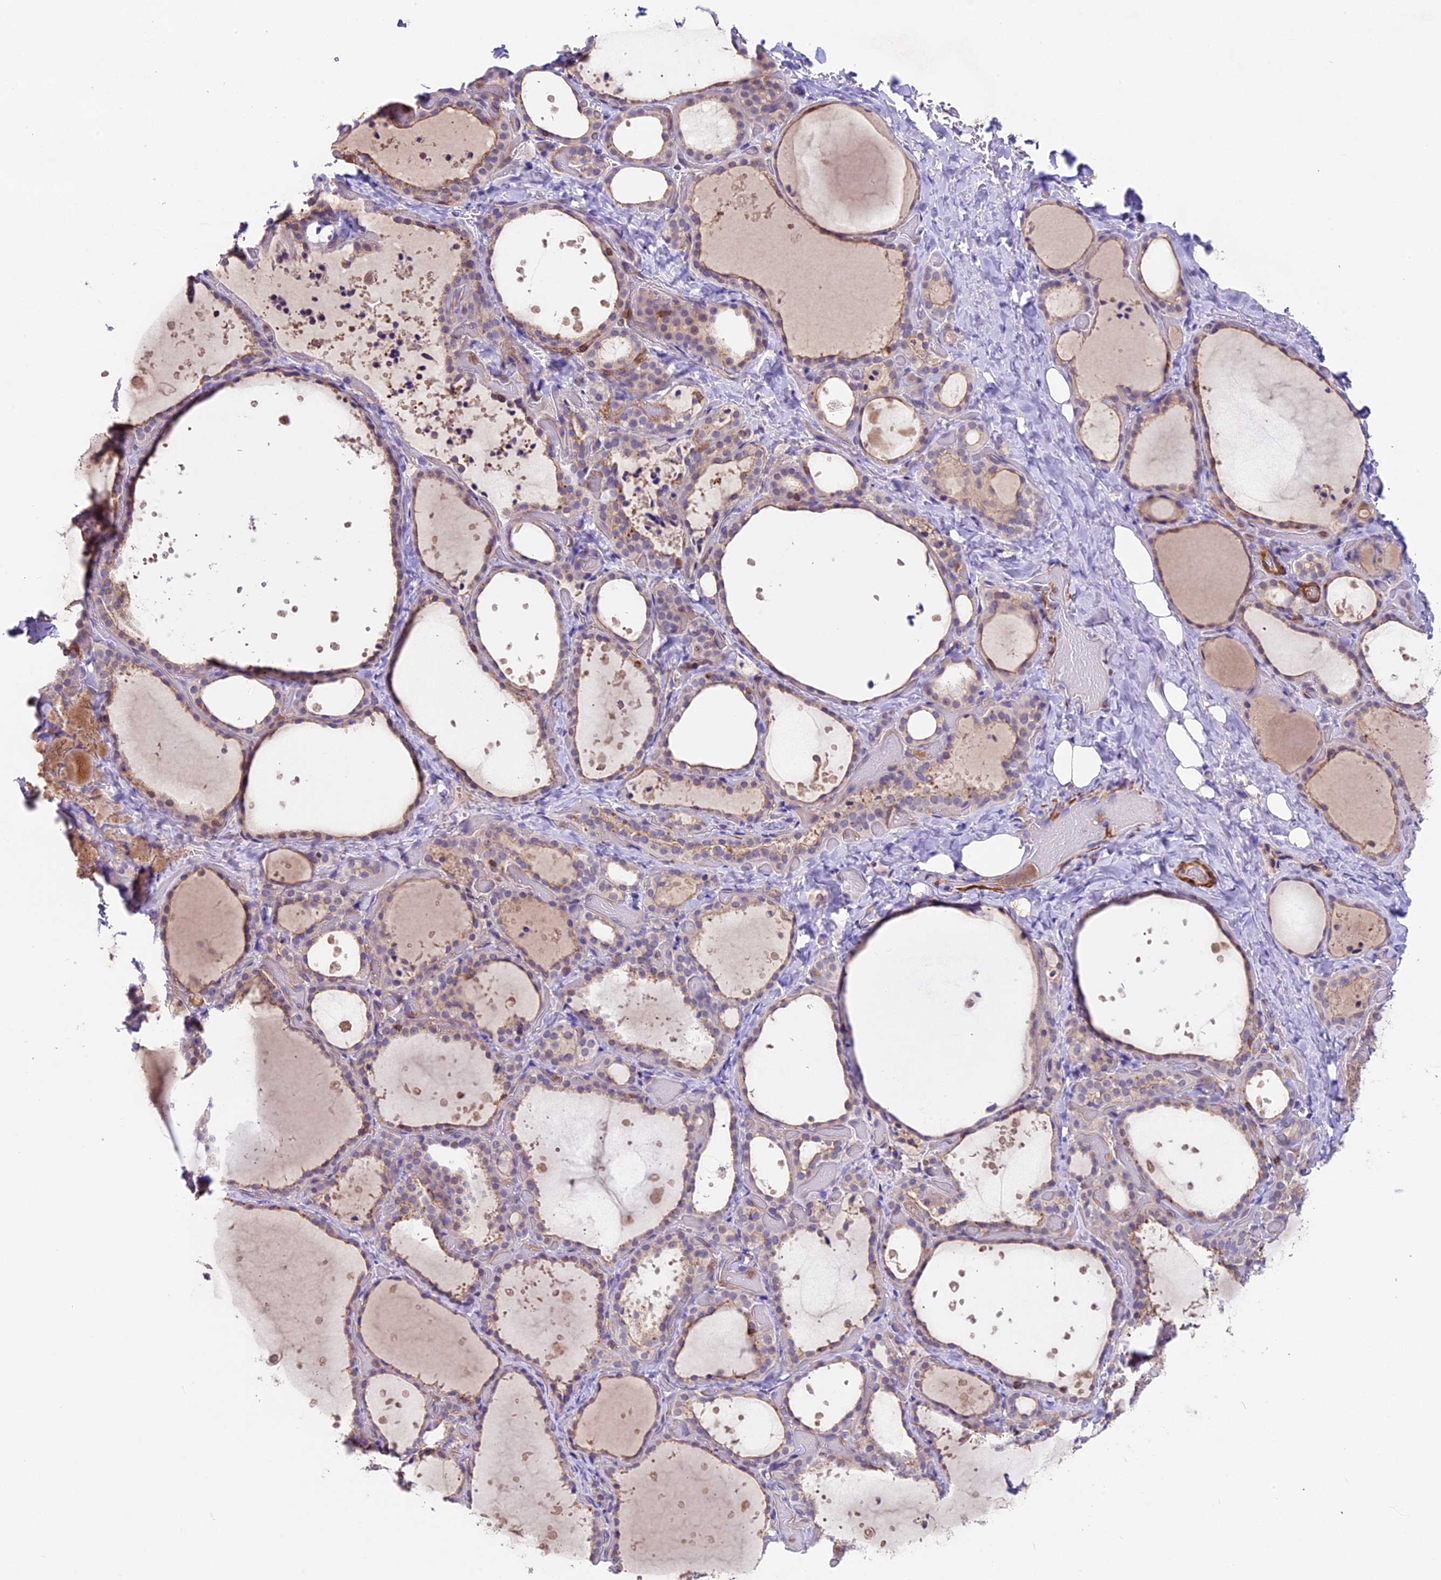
{"staining": {"intensity": "weak", "quantity": "25%-75%", "location": "cytoplasmic/membranous"}, "tissue": "thyroid gland", "cell_type": "Glandular cells", "image_type": "normal", "snomed": [{"axis": "morphology", "description": "Normal tissue, NOS"}, {"axis": "topography", "description": "Thyroid gland"}], "caption": "A low amount of weak cytoplasmic/membranous expression is present in about 25%-75% of glandular cells in unremarkable thyroid gland.", "gene": "TBC1D1", "patient": {"sex": "female", "age": 44}}